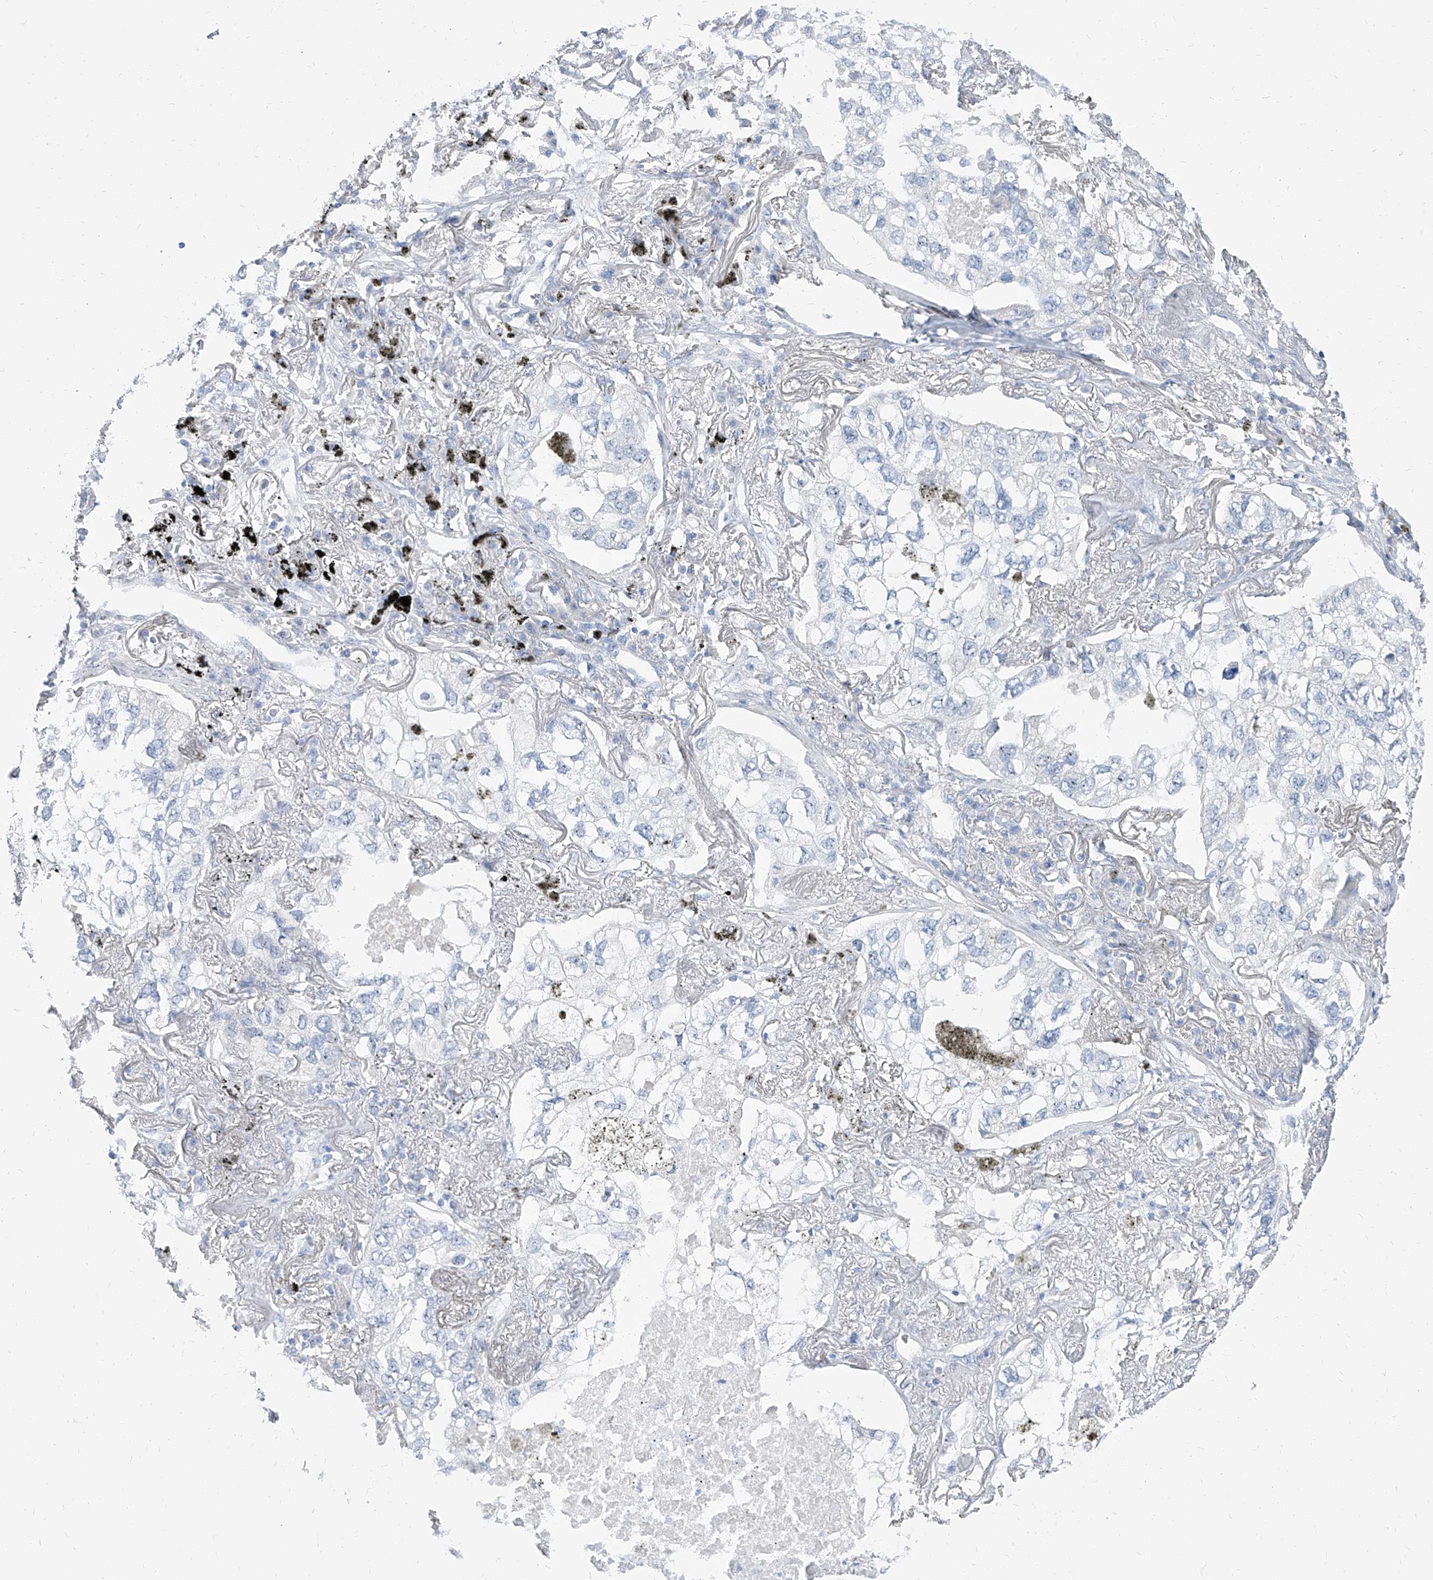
{"staining": {"intensity": "negative", "quantity": "none", "location": "none"}, "tissue": "lung cancer", "cell_type": "Tumor cells", "image_type": "cancer", "snomed": [{"axis": "morphology", "description": "Adenocarcinoma, NOS"}, {"axis": "topography", "description": "Lung"}], "caption": "This is an IHC histopathology image of human lung cancer. There is no expression in tumor cells.", "gene": "TXLNB", "patient": {"sex": "male", "age": 65}}